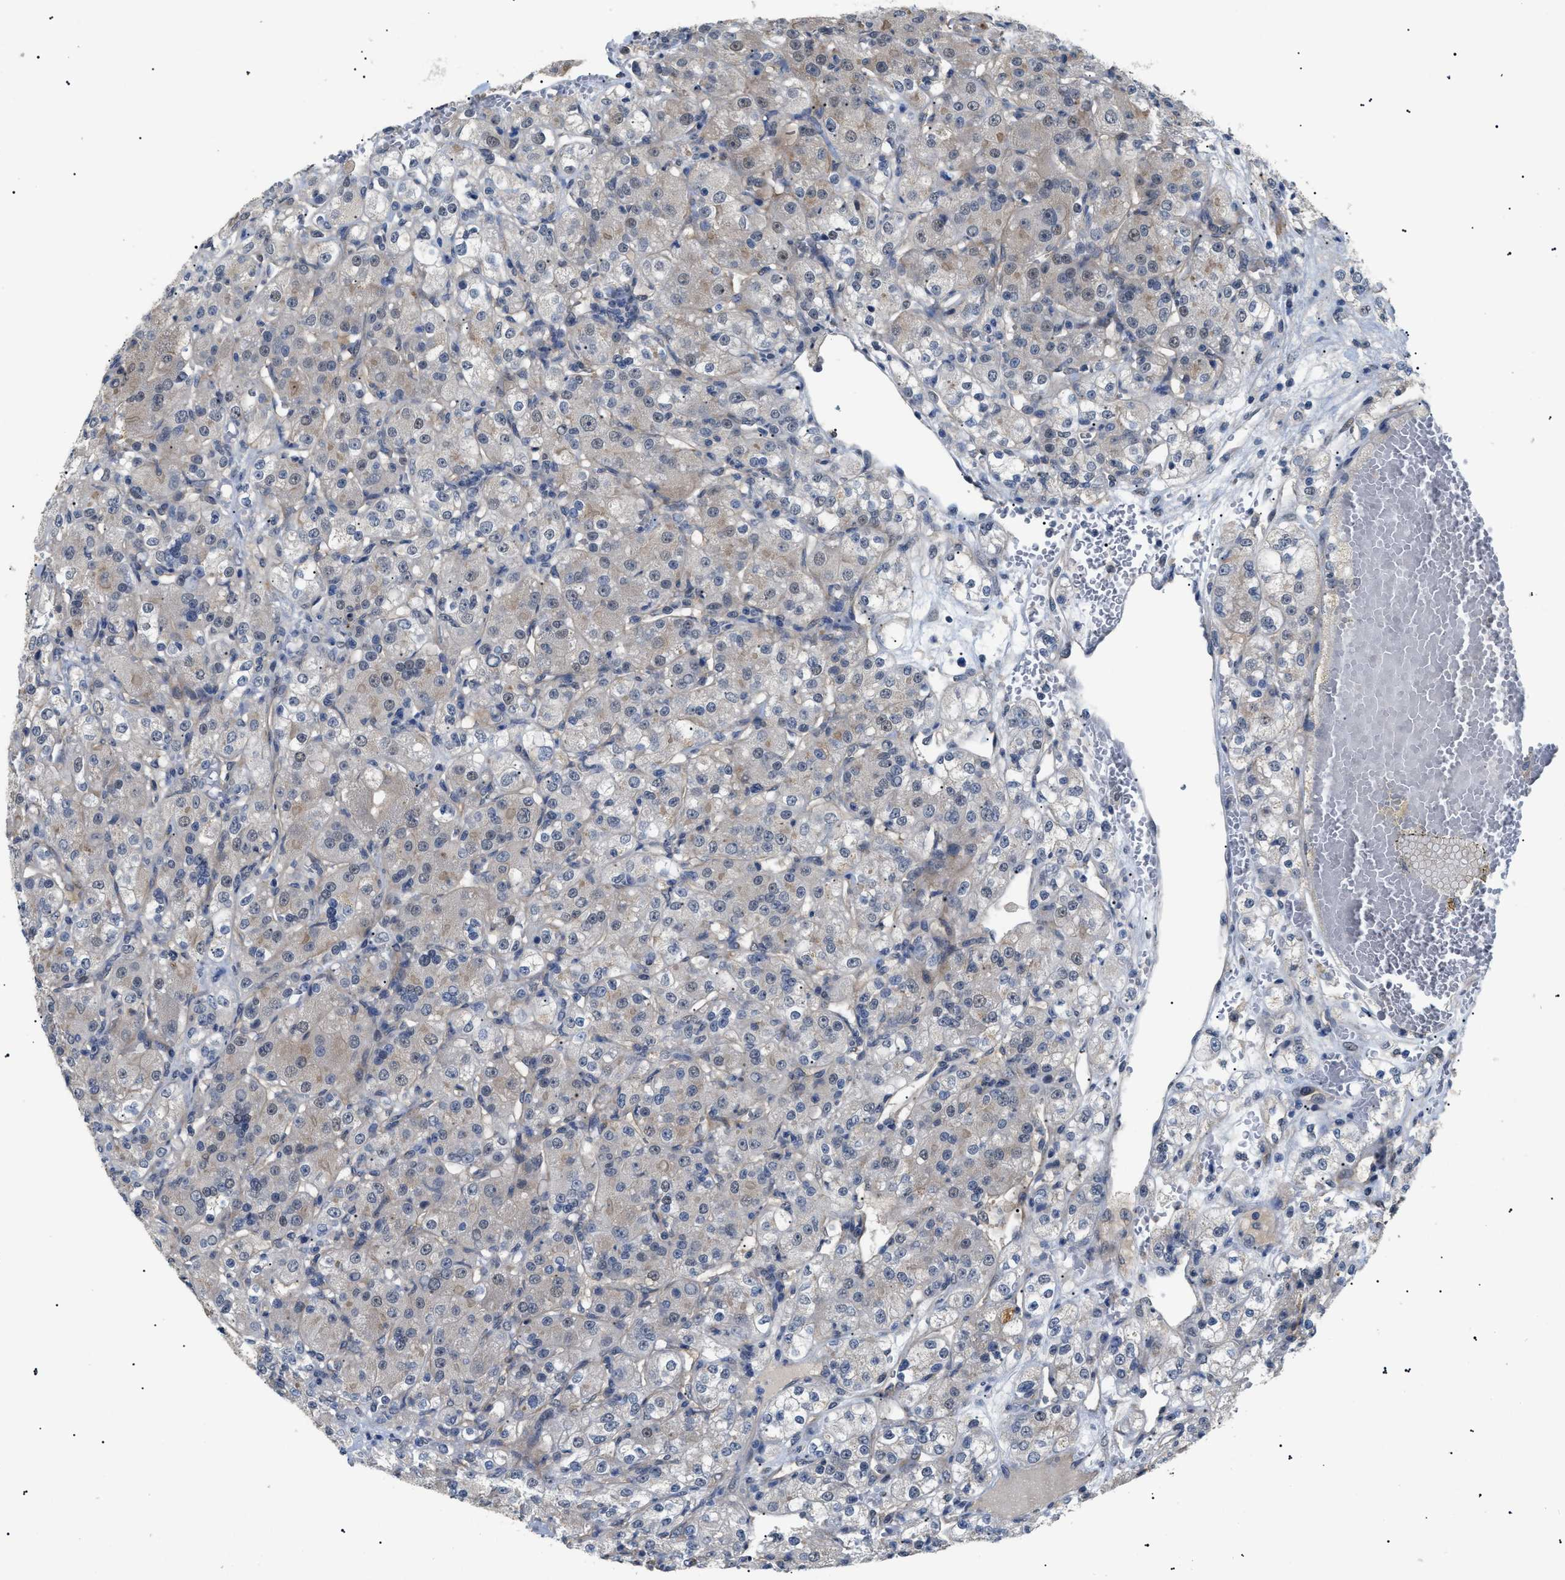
{"staining": {"intensity": "weak", "quantity": "25%-75%", "location": "cytoplasmic/membranous"}, "tissue": "renal cancer", "cell_type": "Tumor cells", "image_type": "cancer", "snomed": [{"axis": "morphology", "description": "Normal tissue, NOS"}, {"axis": "morphology", "description": "Adenocarcinoma, NOS"}, {"axis": "topography", "description": "Kidney"}], "caption": "IHC photomicrograph of adenocarcinoma (renal) stained for a protein (brown), which shows low levels of weak cytoplasmic/membranous staining in about 25%-75% of tumor cells.", "gene": "CRCP", "patient": {"sex": "male", "age": 61}}